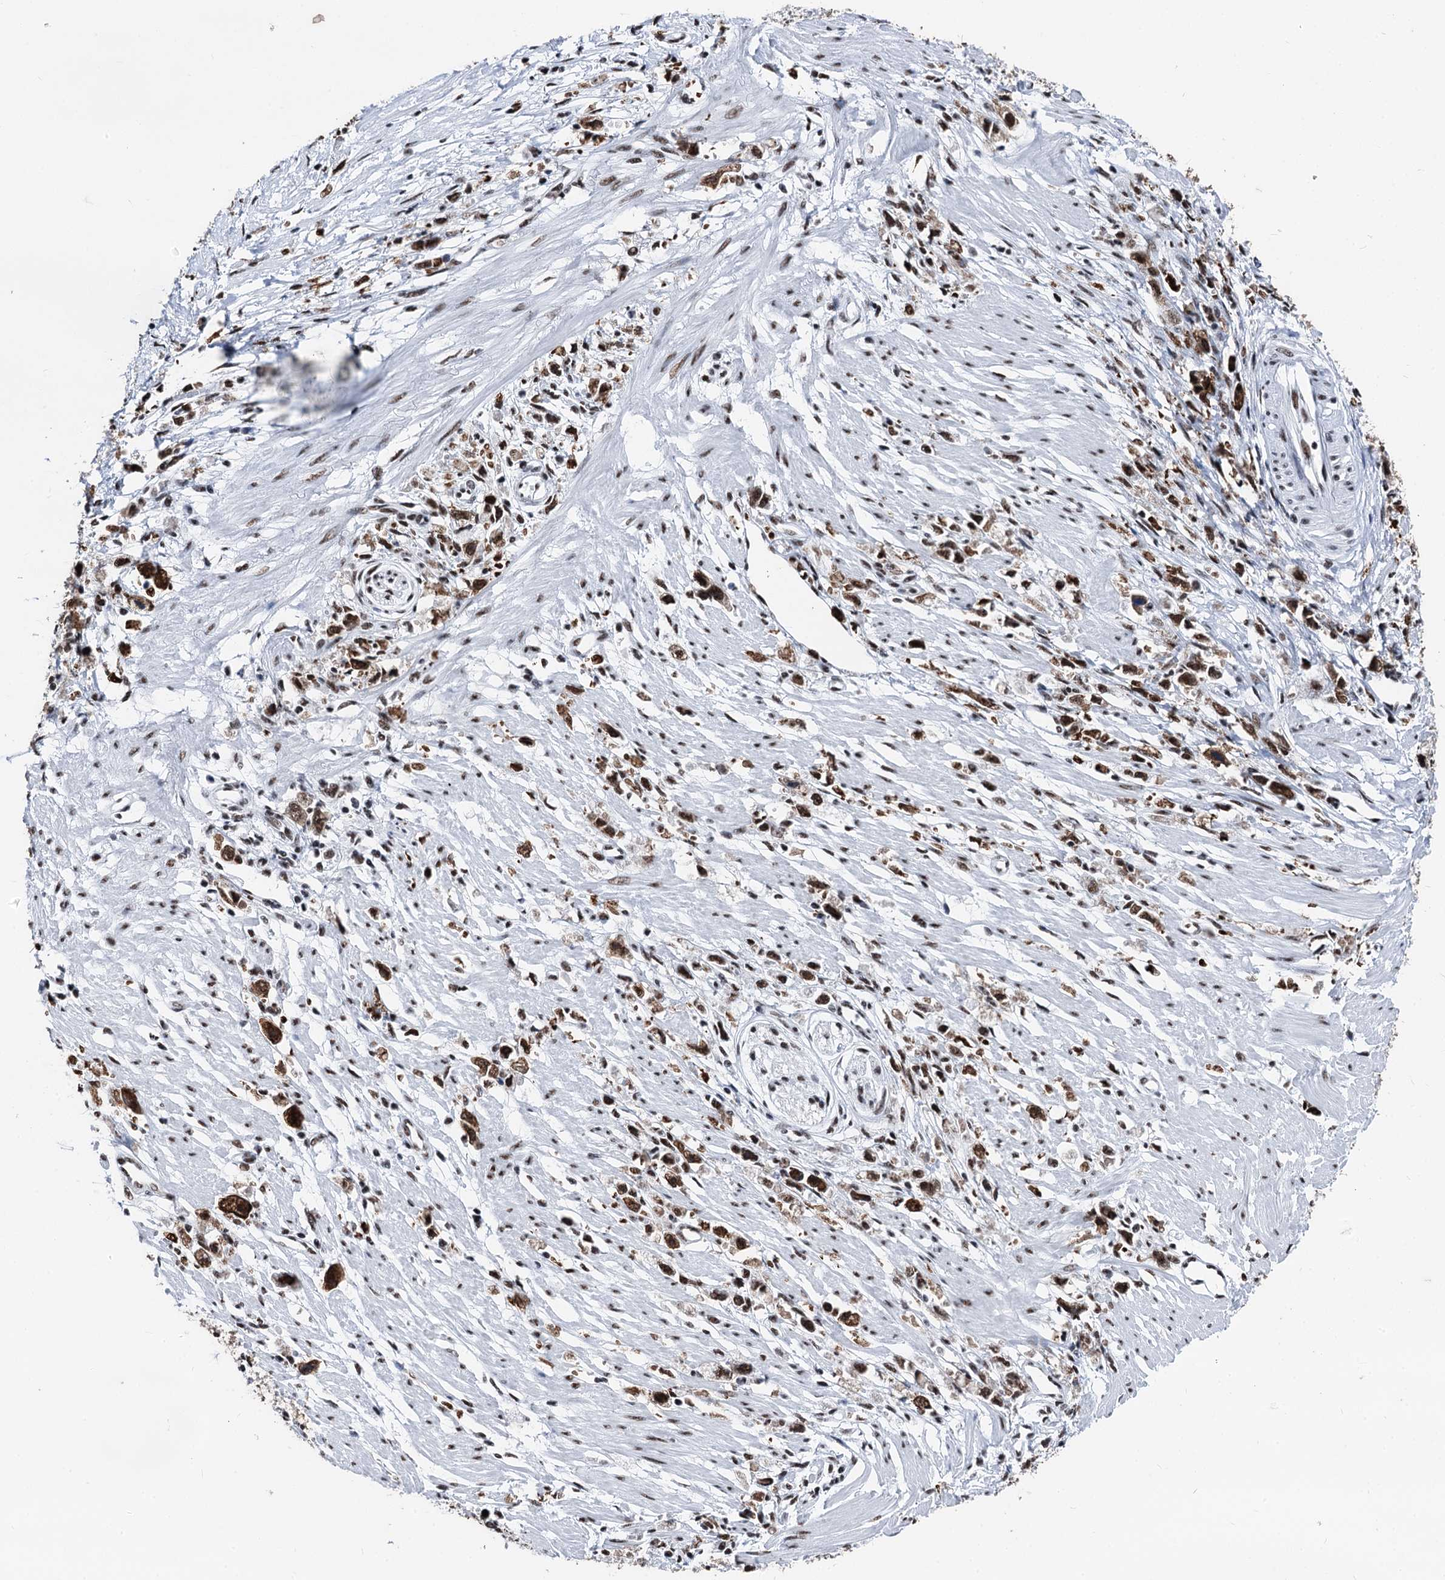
{"staining": {"intensity": "strong", "quantity": ">75%", "location": "nuclear"}, "tissue": "stomach cancer", "cell_type": "Tumor cells", "image_type": "cancer", "snomed": [{"axis": "morphology", "description": "Adenocarcinoma, NOS"}, {"axis": "topography", "description": "Stomach"}], "caption": "An image of stomach cancer stained for a protein shows strong nuclear brown staining in tumor cells.", "gene": "DDX23", "patient": {"sex": "female", "age": 59}}